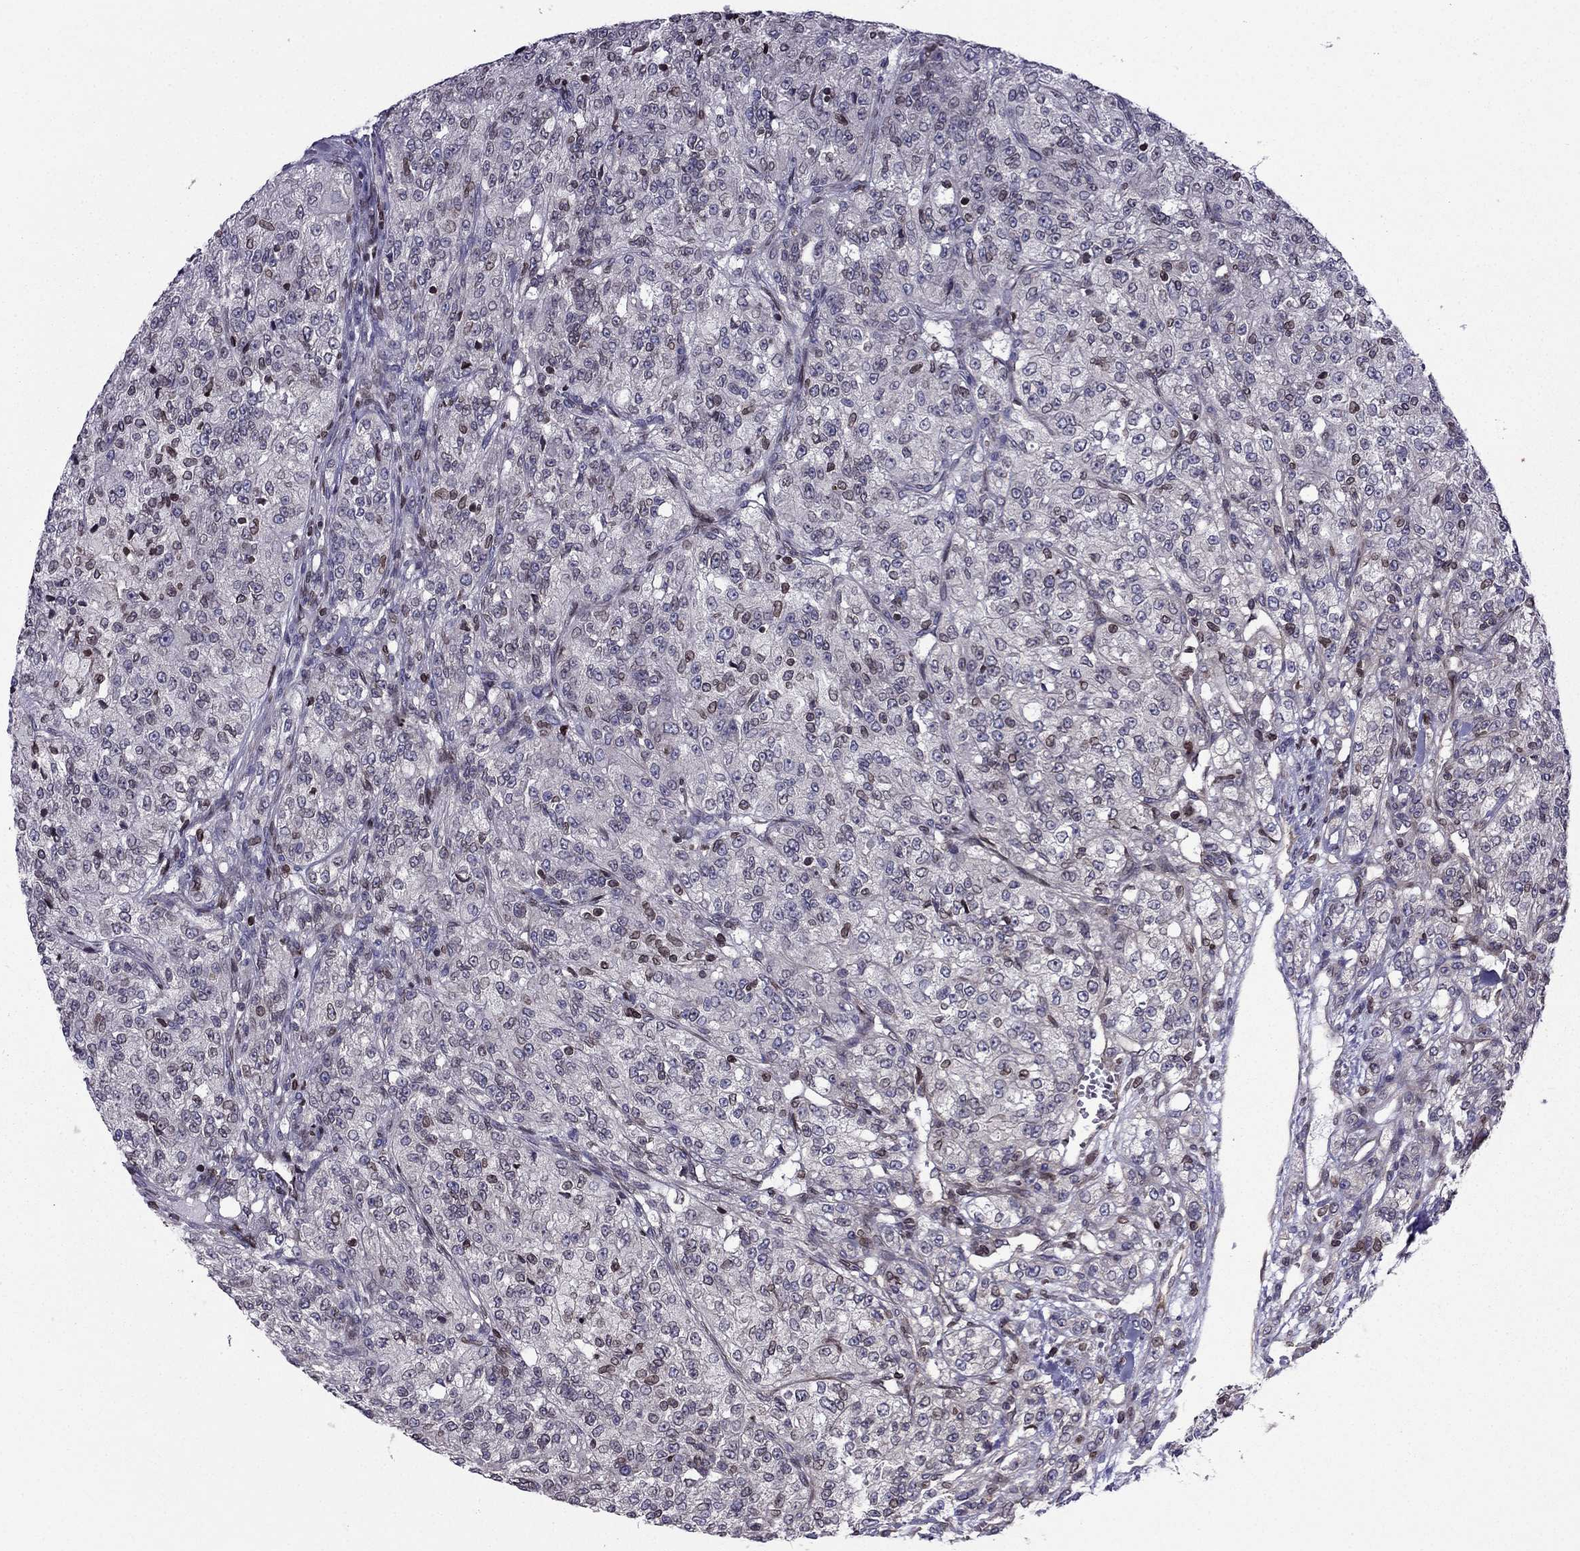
{"staining": {"intensity": "weak", "quantity": "<25%", "location": "cytoplasmic/membranous"}, "tissue": "renal cancer", "cell_type": "Tumor cells", "image_type": "cancer", "snomed": [{"axis": "morphology", "description": "Adenocarcinoma, NOS"}, {"axis": "topography", "description": "Kidney"}], "caption": "Immunohistochemistry of renal cancer shows no expression in tumor cells.", "gene": "CDC42BPA", "patient": {"sex": "female", "age": 63}}